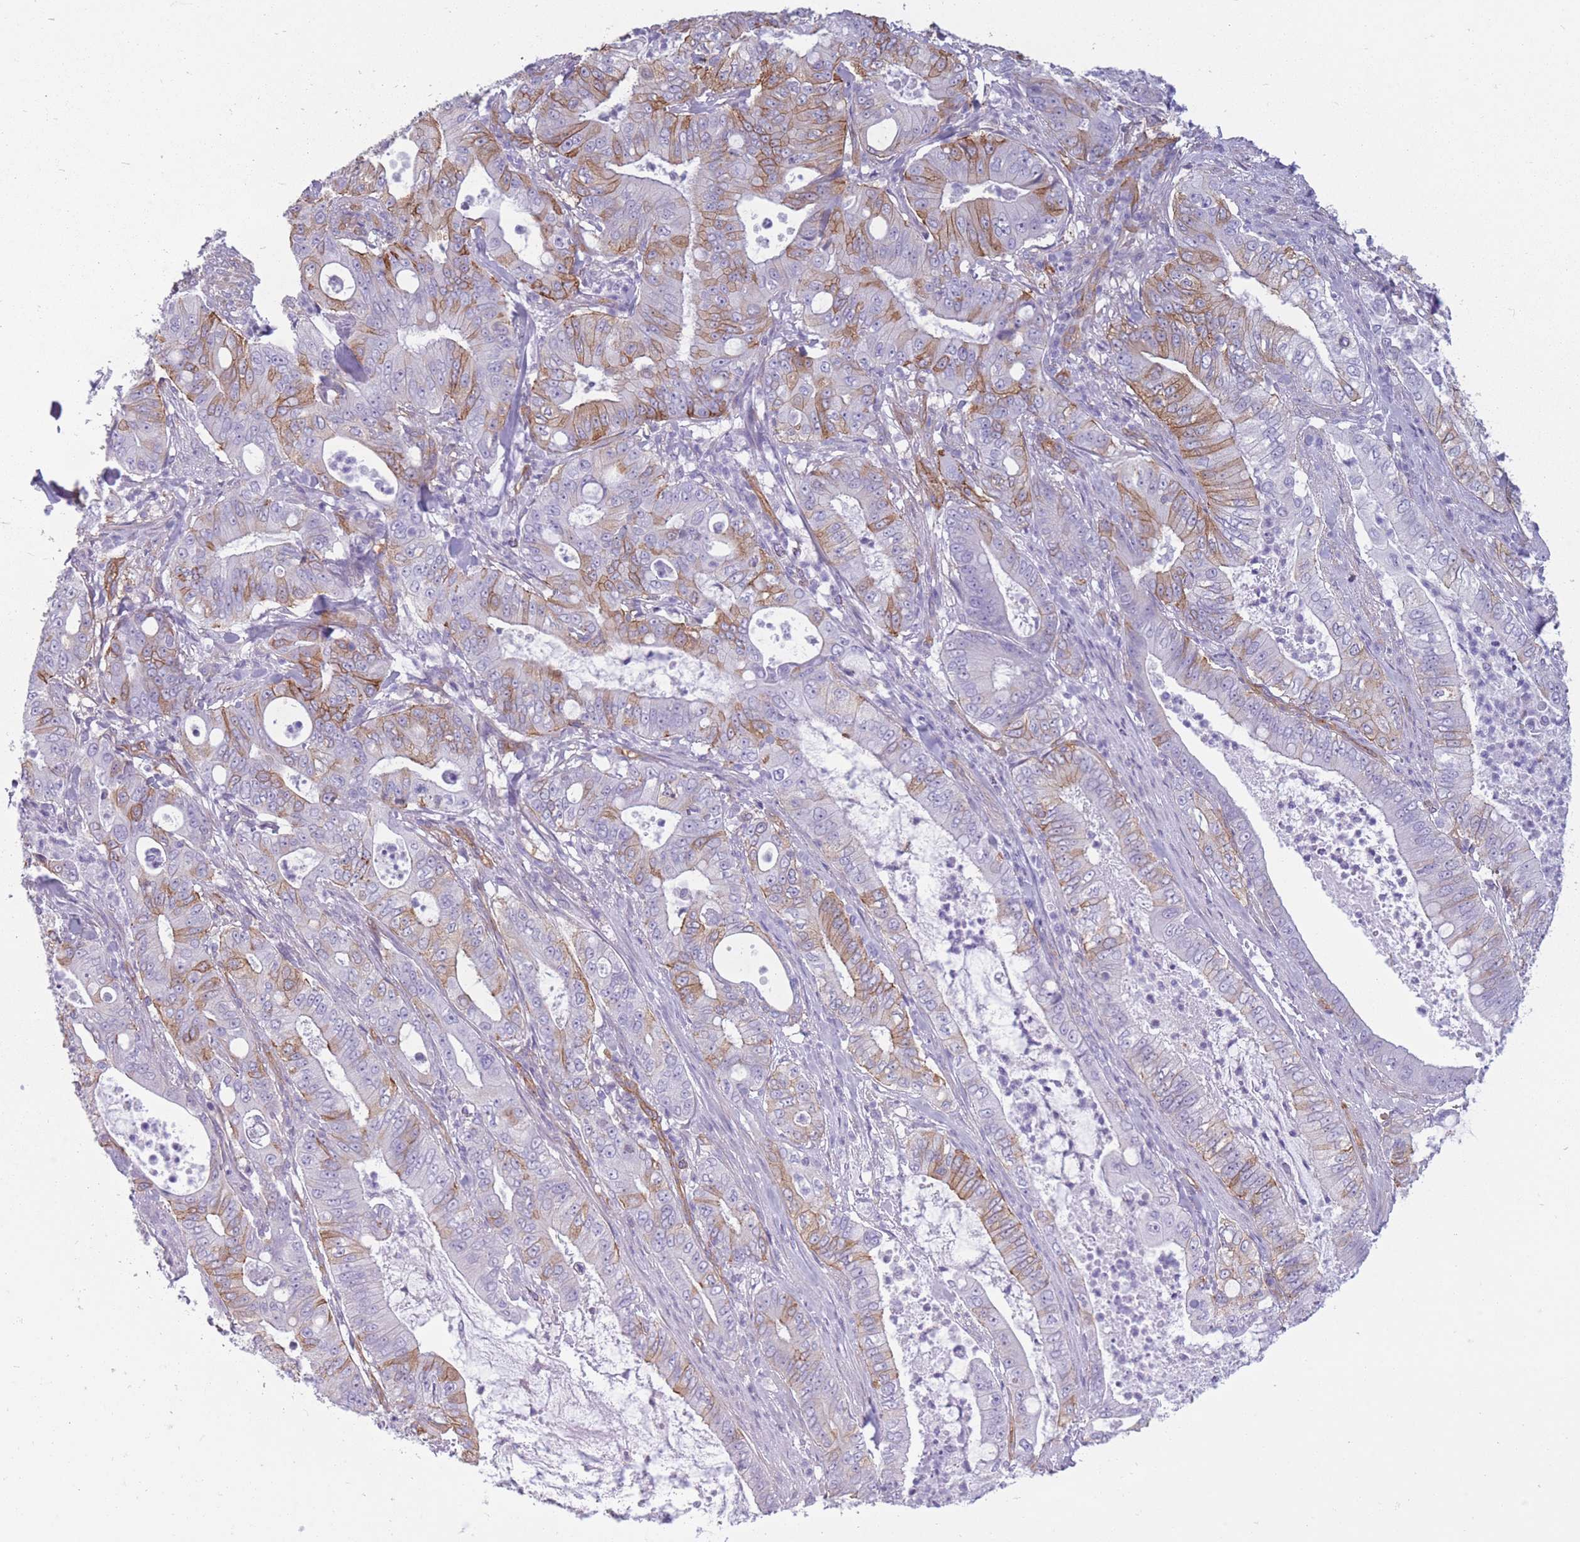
{"staining": {"intensity": "moderate", "quantity": "25%-75%", "location": "cytoplasmic/membranous"}, "tissue": "pancreatic cancer", "cell_type": "Tumor cells", "image_type": "cancer", "snomed": [{"axis": "morphology", "description": "Adenocarcinoma, NOS"}, {"axis": "topography", "description": "Pancreas"}], "caption": "Brown immunohistochemical staining in human pancreatic cancer (adenocarcinoma) demonstrates moderate cytoplasmic/membranous staining in about 25%-75% of tumor cells.", "gene": "ADD1", "patient": {"sex": "male", "age": 71}}